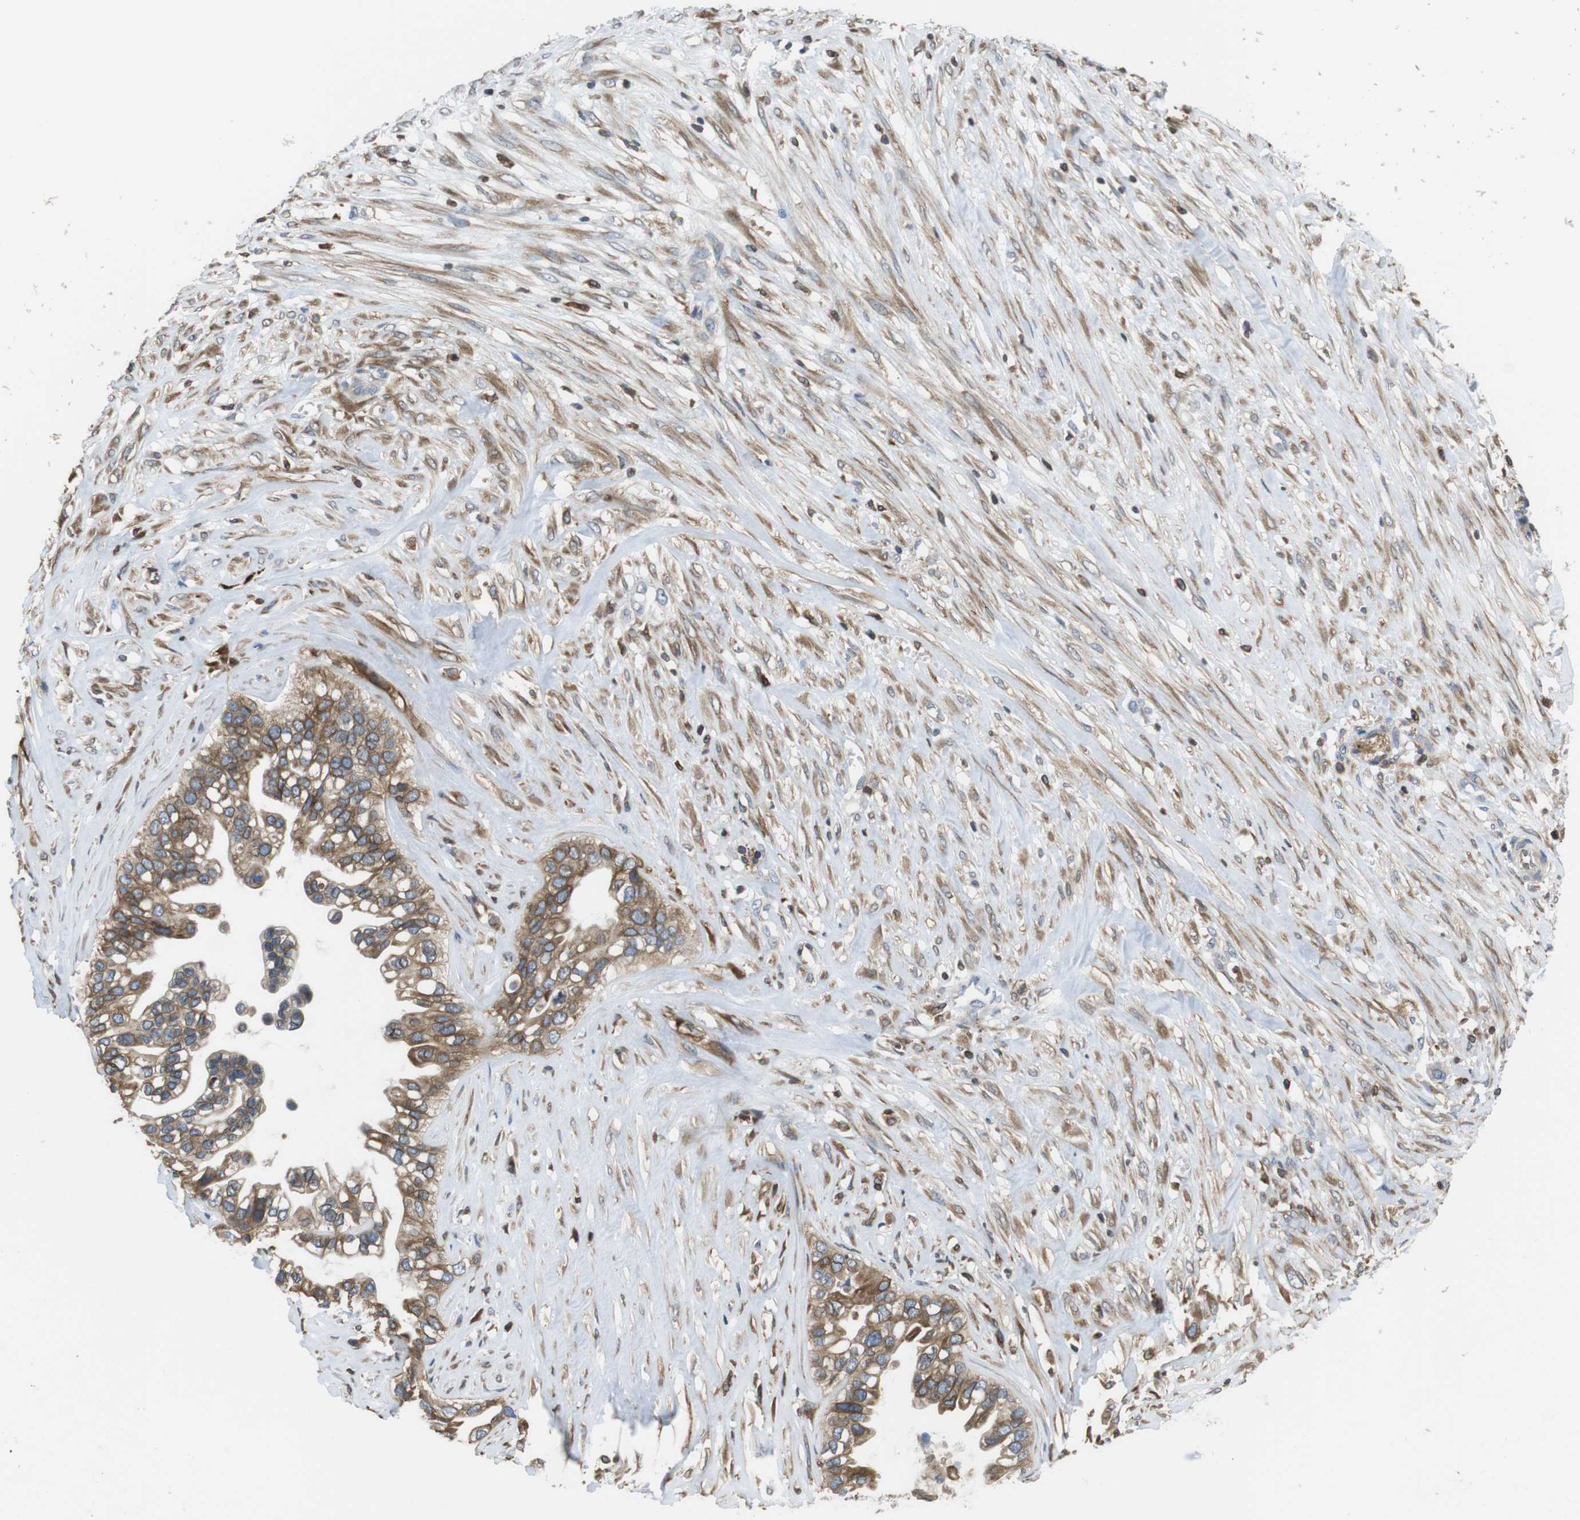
{"staining": {"intensity": "moderate", "quantity": ">75%", "location": "cytoplasmic/membranous"}, "tissue": "ovarian cancer", "cell_type": "Tumor cells", "image_type": "cancer", "snomed": [{"axis": "morphology", "description": "Cystadenocarcinoma, mucinous, NOS"}, {"axis": "topography", "description": "Ovary"}], "caption": "Protein staining demonstrates moderate cytoplasmic/membranous staining in approximately >75% of tumor cells in ovarian cancer. (DAB IHC, brown staining for protein, blue staining for nuclei).", "gene": "ARL6IP5", "patient": {"sex": "female", "age": 80}}